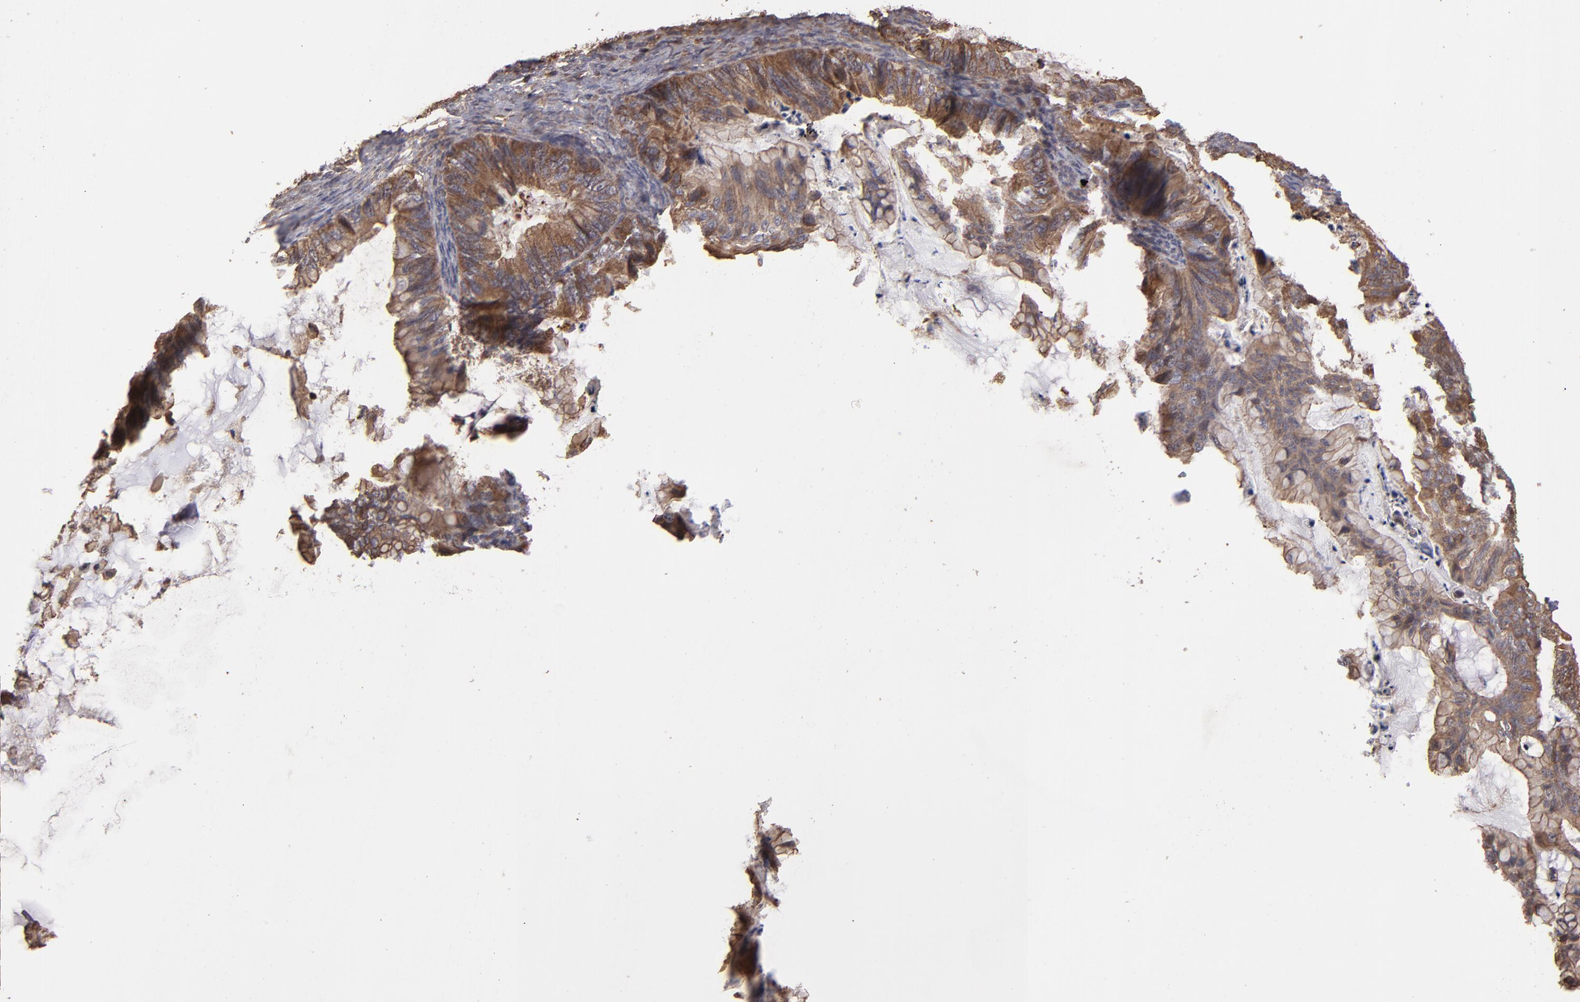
{"staining": {"intensity": "weak", "quantity": ">75%", "location": "cytoplasmic/membranous"}, "tissue": "ovarian cancer", "cell_type": "Tumor cells", "image_type": "cancer", "snomed": [{"axis": "morphology", "description": "Cystadenocarcinoma, mucinous, NOS"}, {"axis": "topography", "description": "Ovary"}], "caption": "This image exhibits immunohistochemistry staining of human ovarian cancer (mucinous cystadenocarcinoma), with low weak cytoplasmic/membranous staining in approximately >75% of tumor cells.", "gene": "RPS6KA6", "patient": {"sex": "female", "age": 36}}